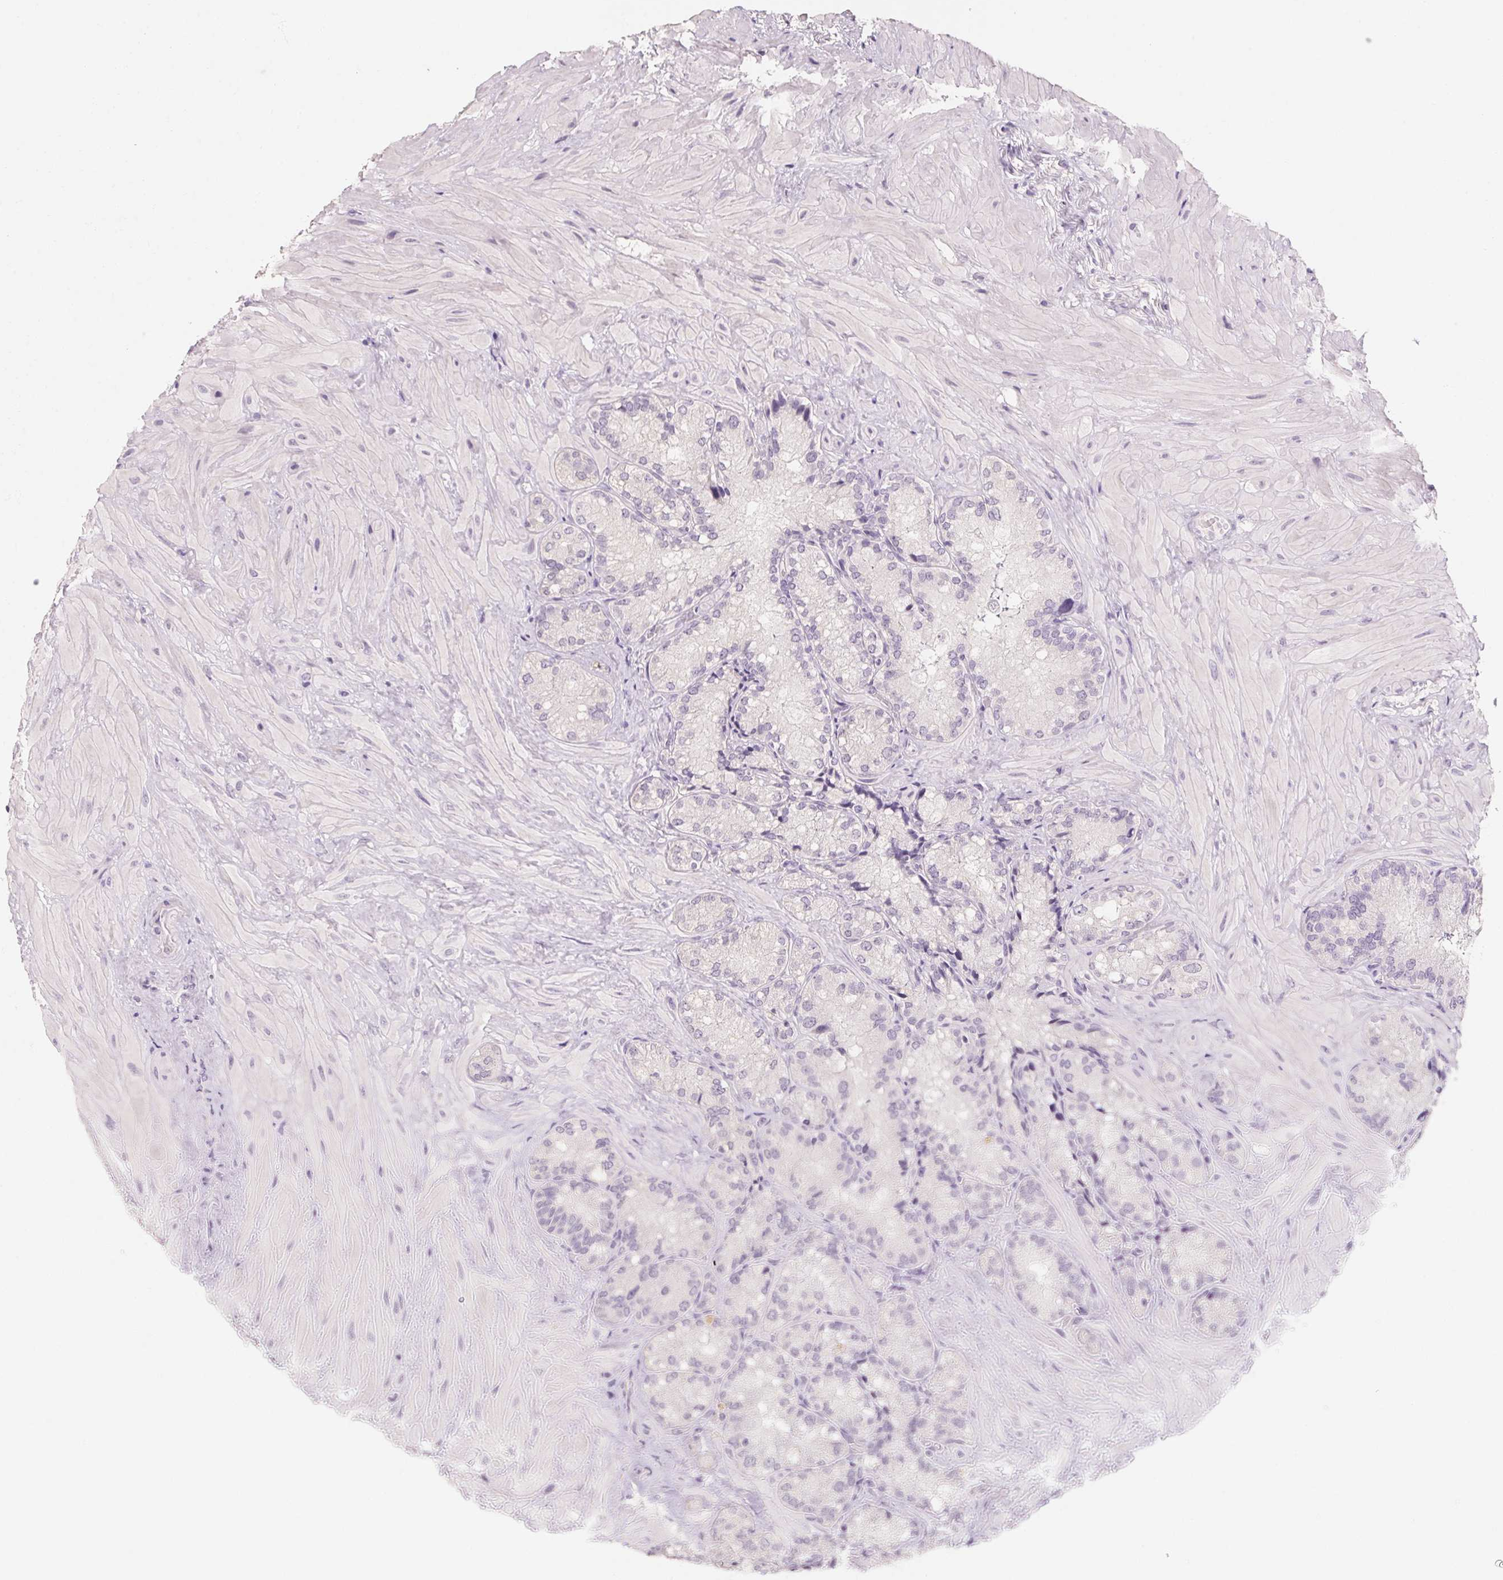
{"staining": {"intensity": "moderate", "quantity": "25%-75%", "location": "cytoplasmic/membranous"}, "tissue": "seminal vesicle", "cell_type": "Glandular cells", "image_type": "normal", "snomed": [{"axis": "morphology", "description": "Normal tissue, NOS"}, {"axis": "topography", "description": "Seminal veicle"}], "caption": "The image shows a brown stain indicating the presence of a protein in the cytoplasmic/membranous of glandular cells in seminal vesicle. Nuclei are stained in blue.", "gene": "CAPZA3", "patient": {"sex": "male", "age": 57}}